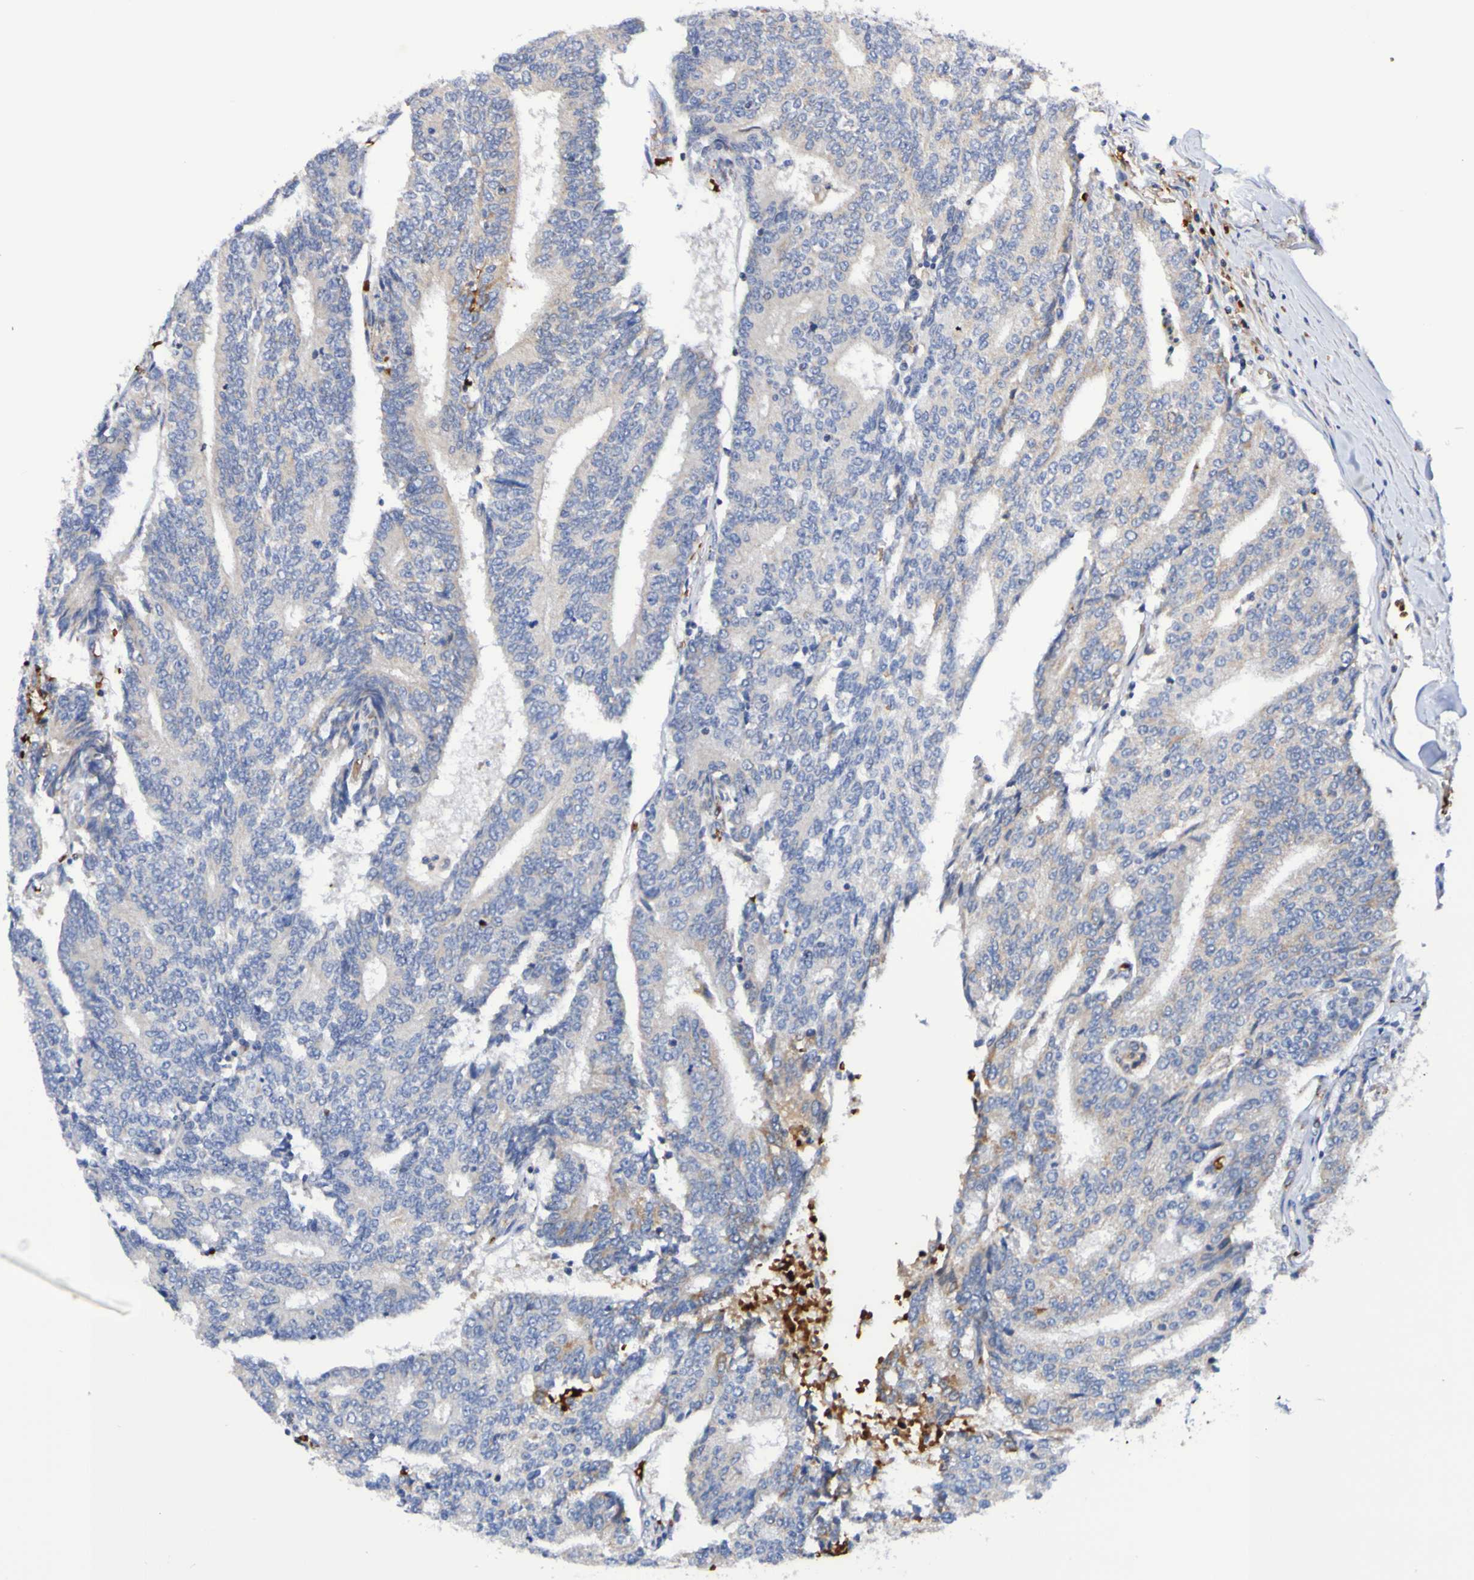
{"staining": {"intensity": "moderate", "quantity": "<25%", "location": "cytoplasmic/membranous"}, "tissue": "prostate cancer", "cell_type": "Tumor cells", "image_type": "cancer", "snomed": [{"axis": "morphology", "description": "Normal tissue, NOS"}, {"axis": "morphology", "description": "Adenocarcinoma, High grade"}, {"axis": "topography", "description": "Prostate"}, {"axis": "topography", "description": "Seminal veicle"}], "caption": "Protein staining of high-grade adenocarcinoma (prostate) tissue reveals moderate cytoplasmic/membranous positivity in approximately <25% of tumor cells.", "gene": "WNT4", "patient": {"sex": "male", "age": 55}}